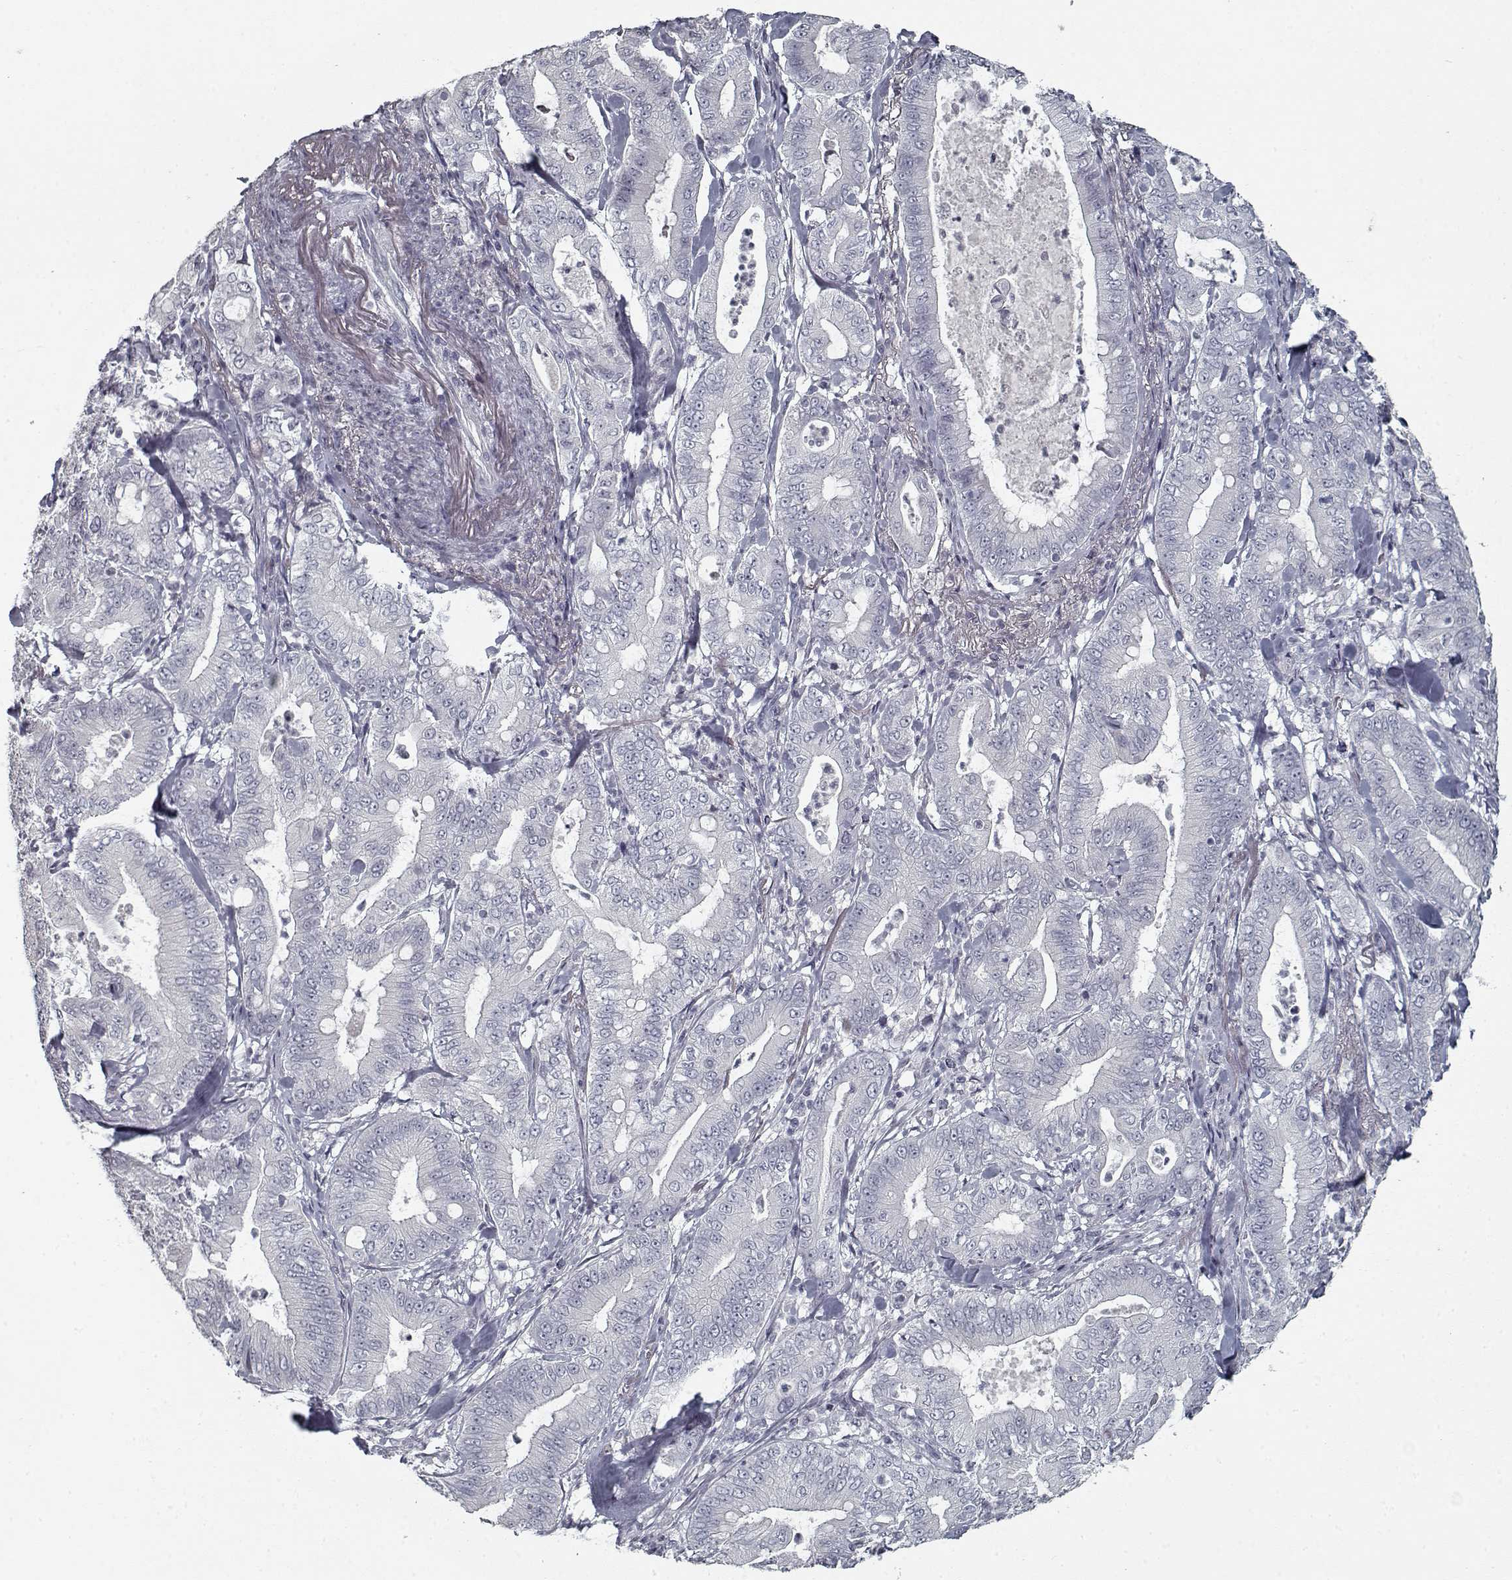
{"staining": {"intensity": "negative", "quantity": "none", "location": "none"}, "tissue": "pancreatic cancer", "cell_type": "Tumor cells", "image_type": "cancer", "snomed": [{"axis": "morphology", "description": "Adenocarcinoma, NOS"}, {"axis": "topography", "description": "Pancreas"}], "caption": "Tumor cells are negative for protein expression in human adenocarcinoma (pancreatic).", "gene": "GAD2", "patient": {"sex": "male", "age": 71}}